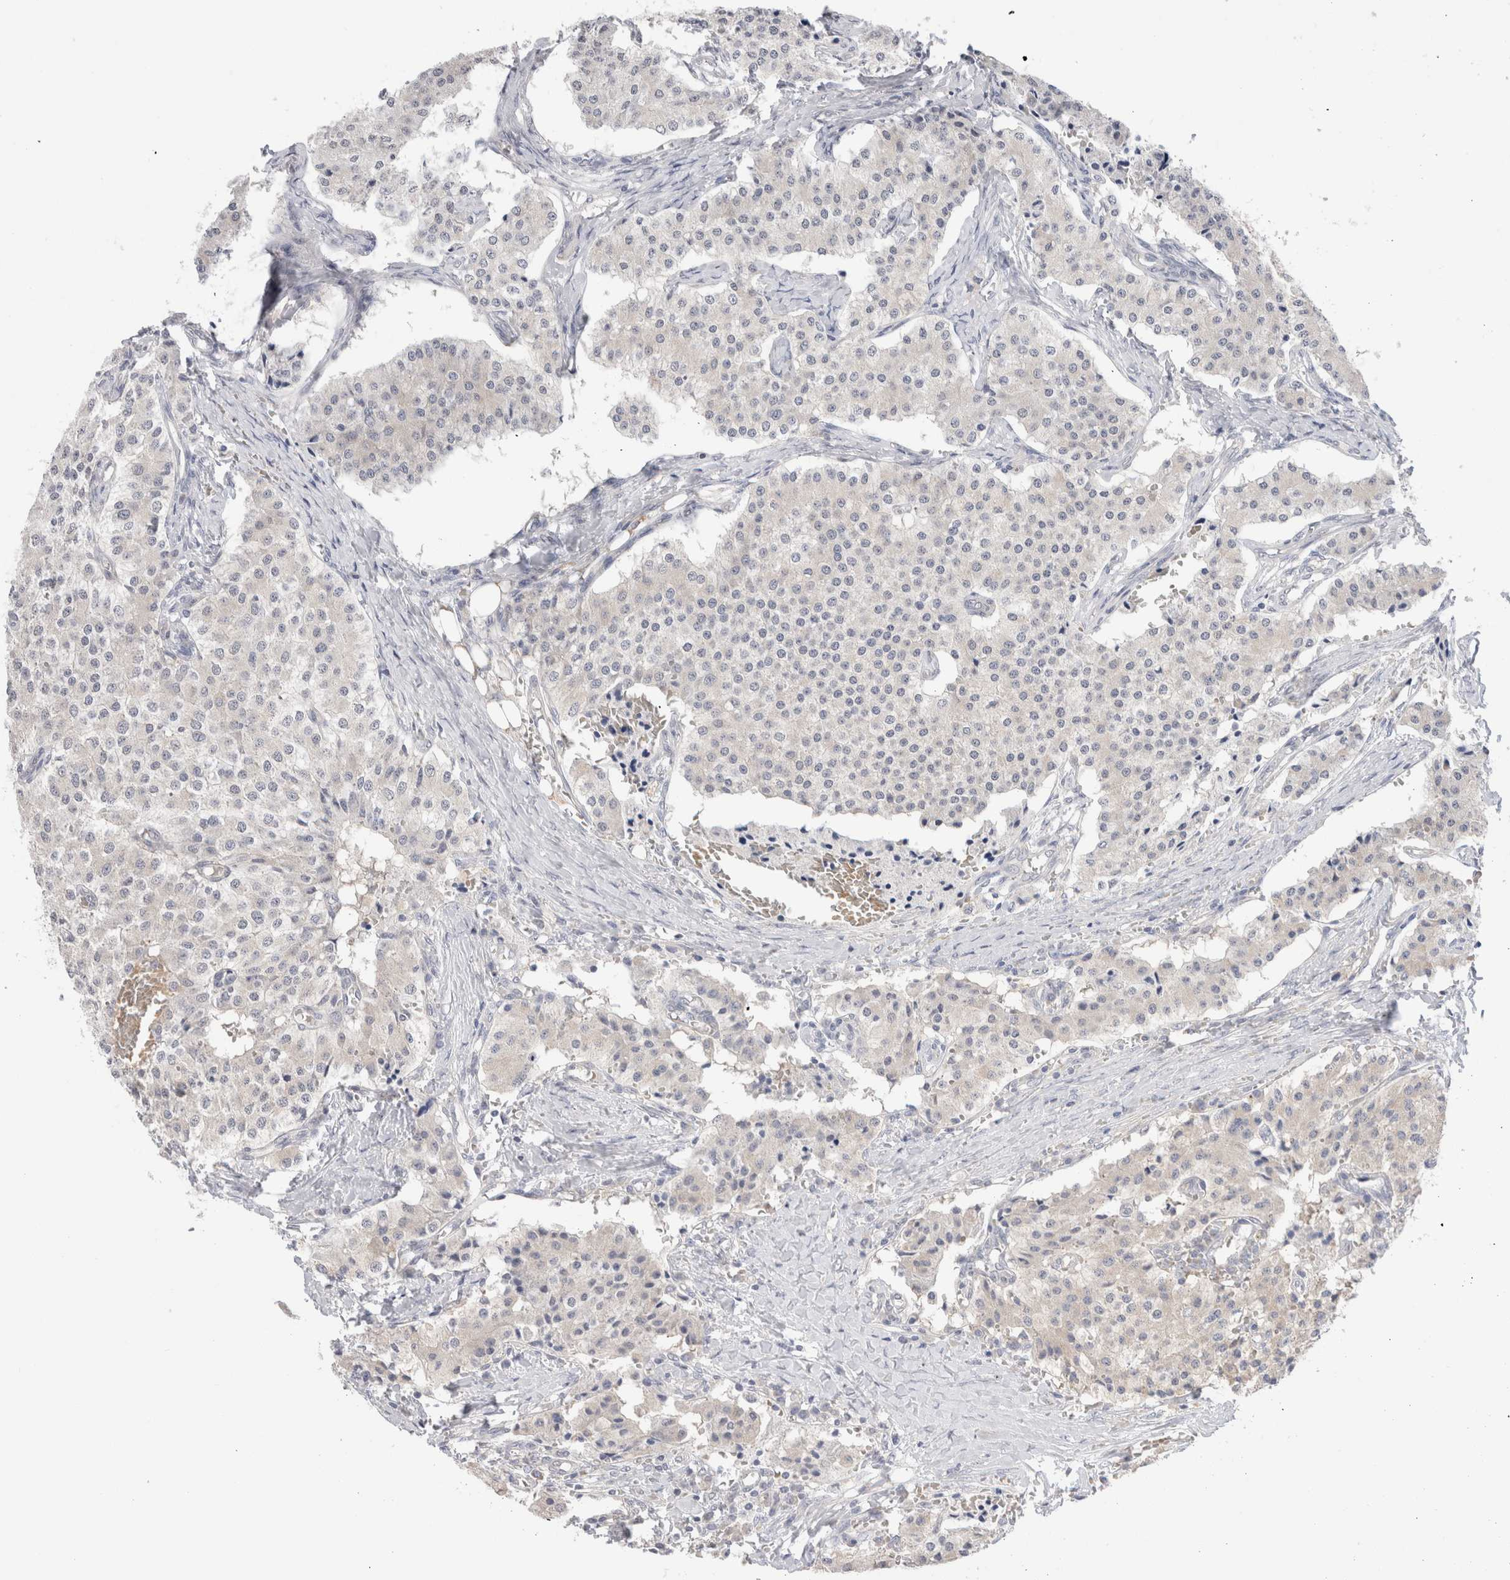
{"staining": {"intensity": "negative", "quantity": "none", "location": "none"}, "tissue": "carcinoid", "cell_type": "Tumor cells", "image_type": "cancer", "snomed": [{"axis": "morphology", "description": "Carcinoid, malignant, NOS"}, {"axis": "topography", "description": "Colon"}], "caption": "A histopathology image of human carcinoid (malignant) is negative for staining in tumor cells. (DAB (3,3'-diaminobenzidine) immunohistochemistry visualized using brightfield microscopy, high magnification).", "gene": "NDOR1", "patient": {"sex": "female", "age": 52}}